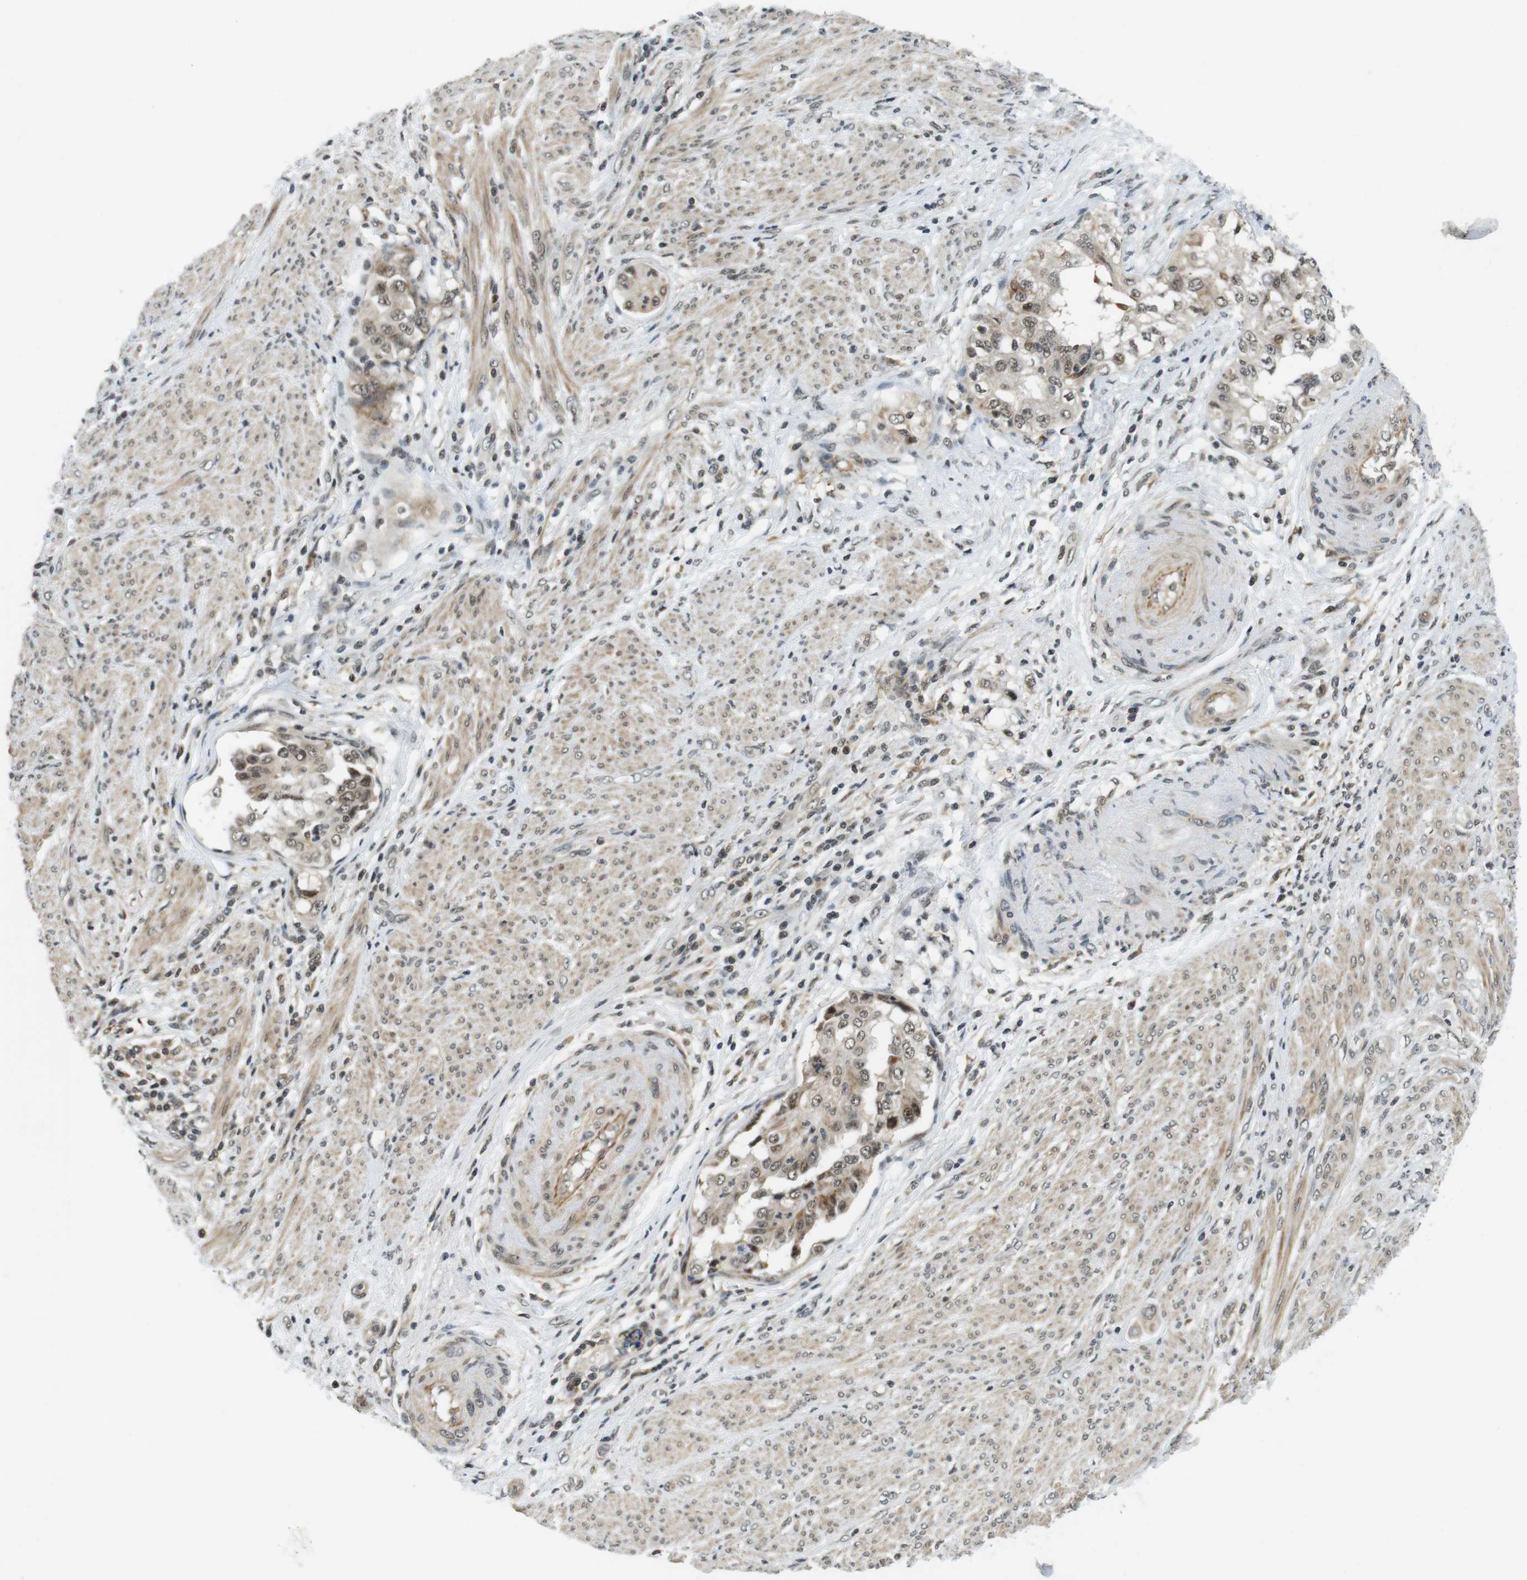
{"staining": {"intensity": "weak", "quantity": ">75%", "location": "cytoplasmic/membranous,nuclear"}, "tissue": "endometrial cancer", "cell_type": "Tumor cells", "image_type": "cancer", "snomed": [{"axis": "morphology", "description": "Adenocarcinoma, NOS"}, {"axis": "topography", "description": "Endometrium"}], "caption": "Weak cytoplasmic/membranous and nuclear expression is present in about >75% of tumor cells in adenocarcinoma (endometrial).", "gene": "BRD4", "patient": {"sex": "female", "age": 85}}